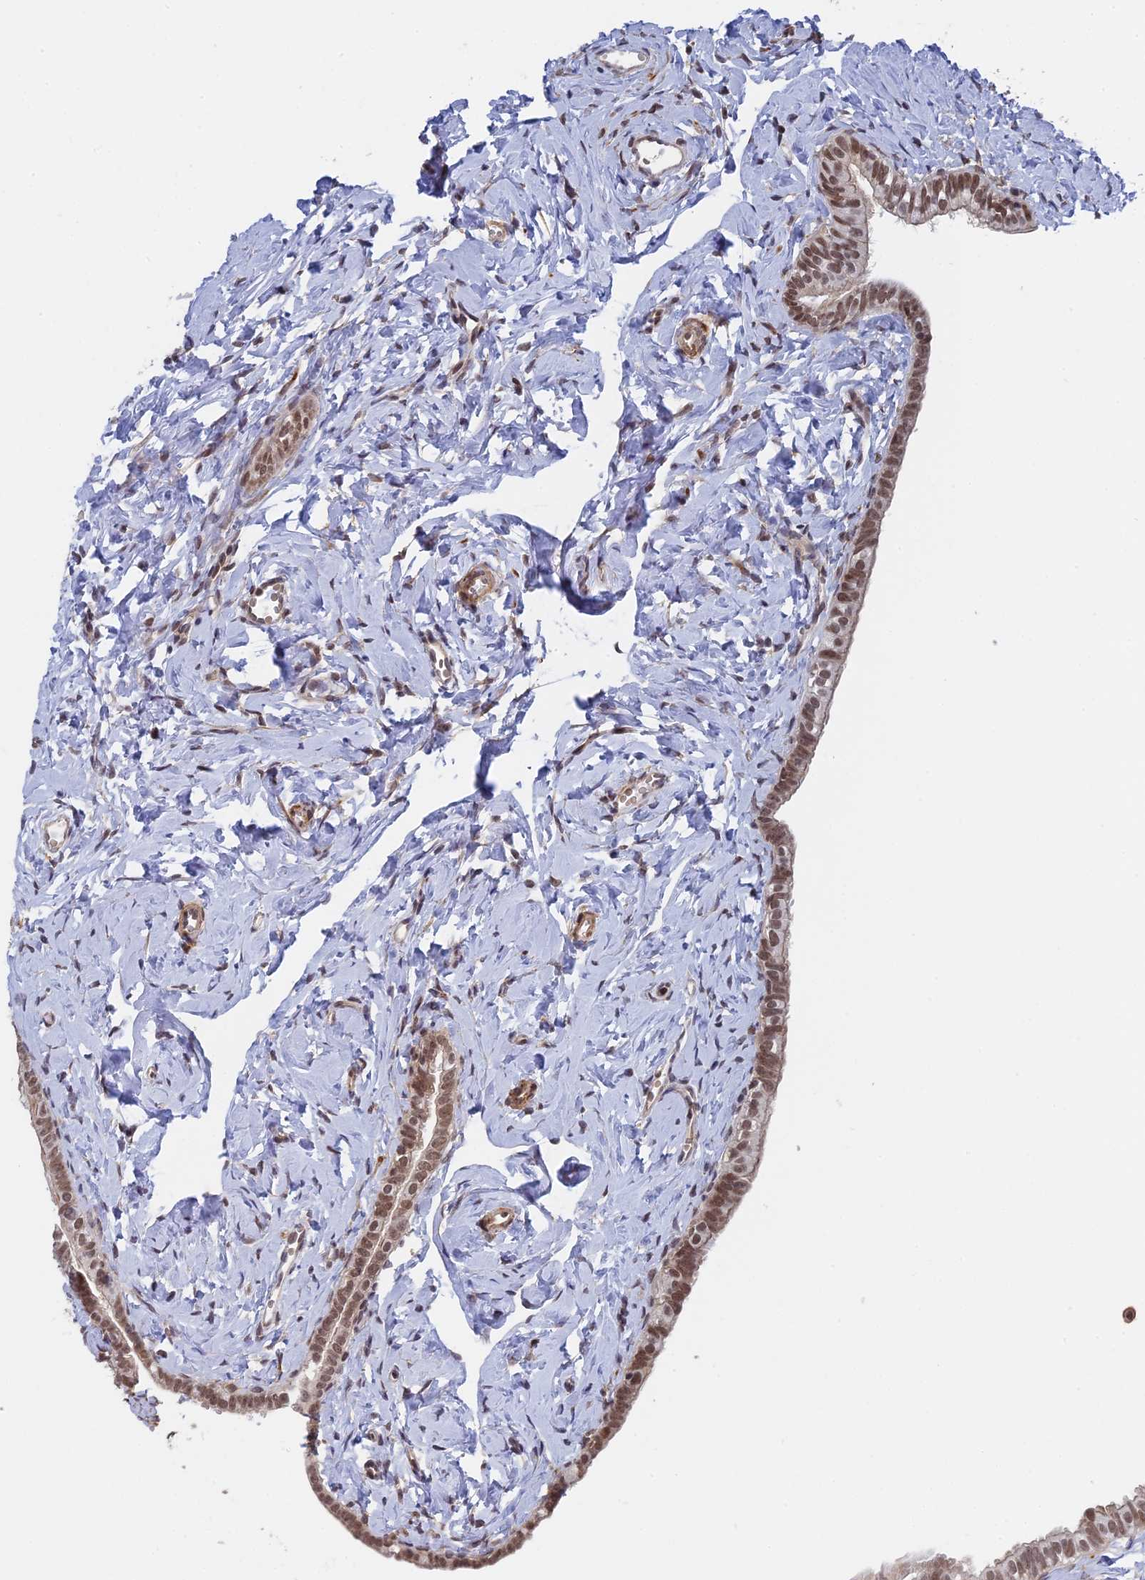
{"staining": {"intensity": "strong", "quantity": ">75%", "location": "nuclear"}, "tissue": "fallopian tube", "cell_type": "Glandular cells", "image_type": "normal", "snomed": [{"axis": "morphology", "description": "Normal tissue, NOS"}, {"axis": "topography", "description": "Fallopian tube"}], "caption": "Glandular cells reveal high levels of strong nuclear positivity in approximately >75% of cells in unremarkable fallopian tube. (DAB (3,3'-diaminobenzidine) IHC, brown staining for protein, blue staining for nuclei).", "gene": "CCDC85A", "patient": {"sex": "female", "age": 66}}